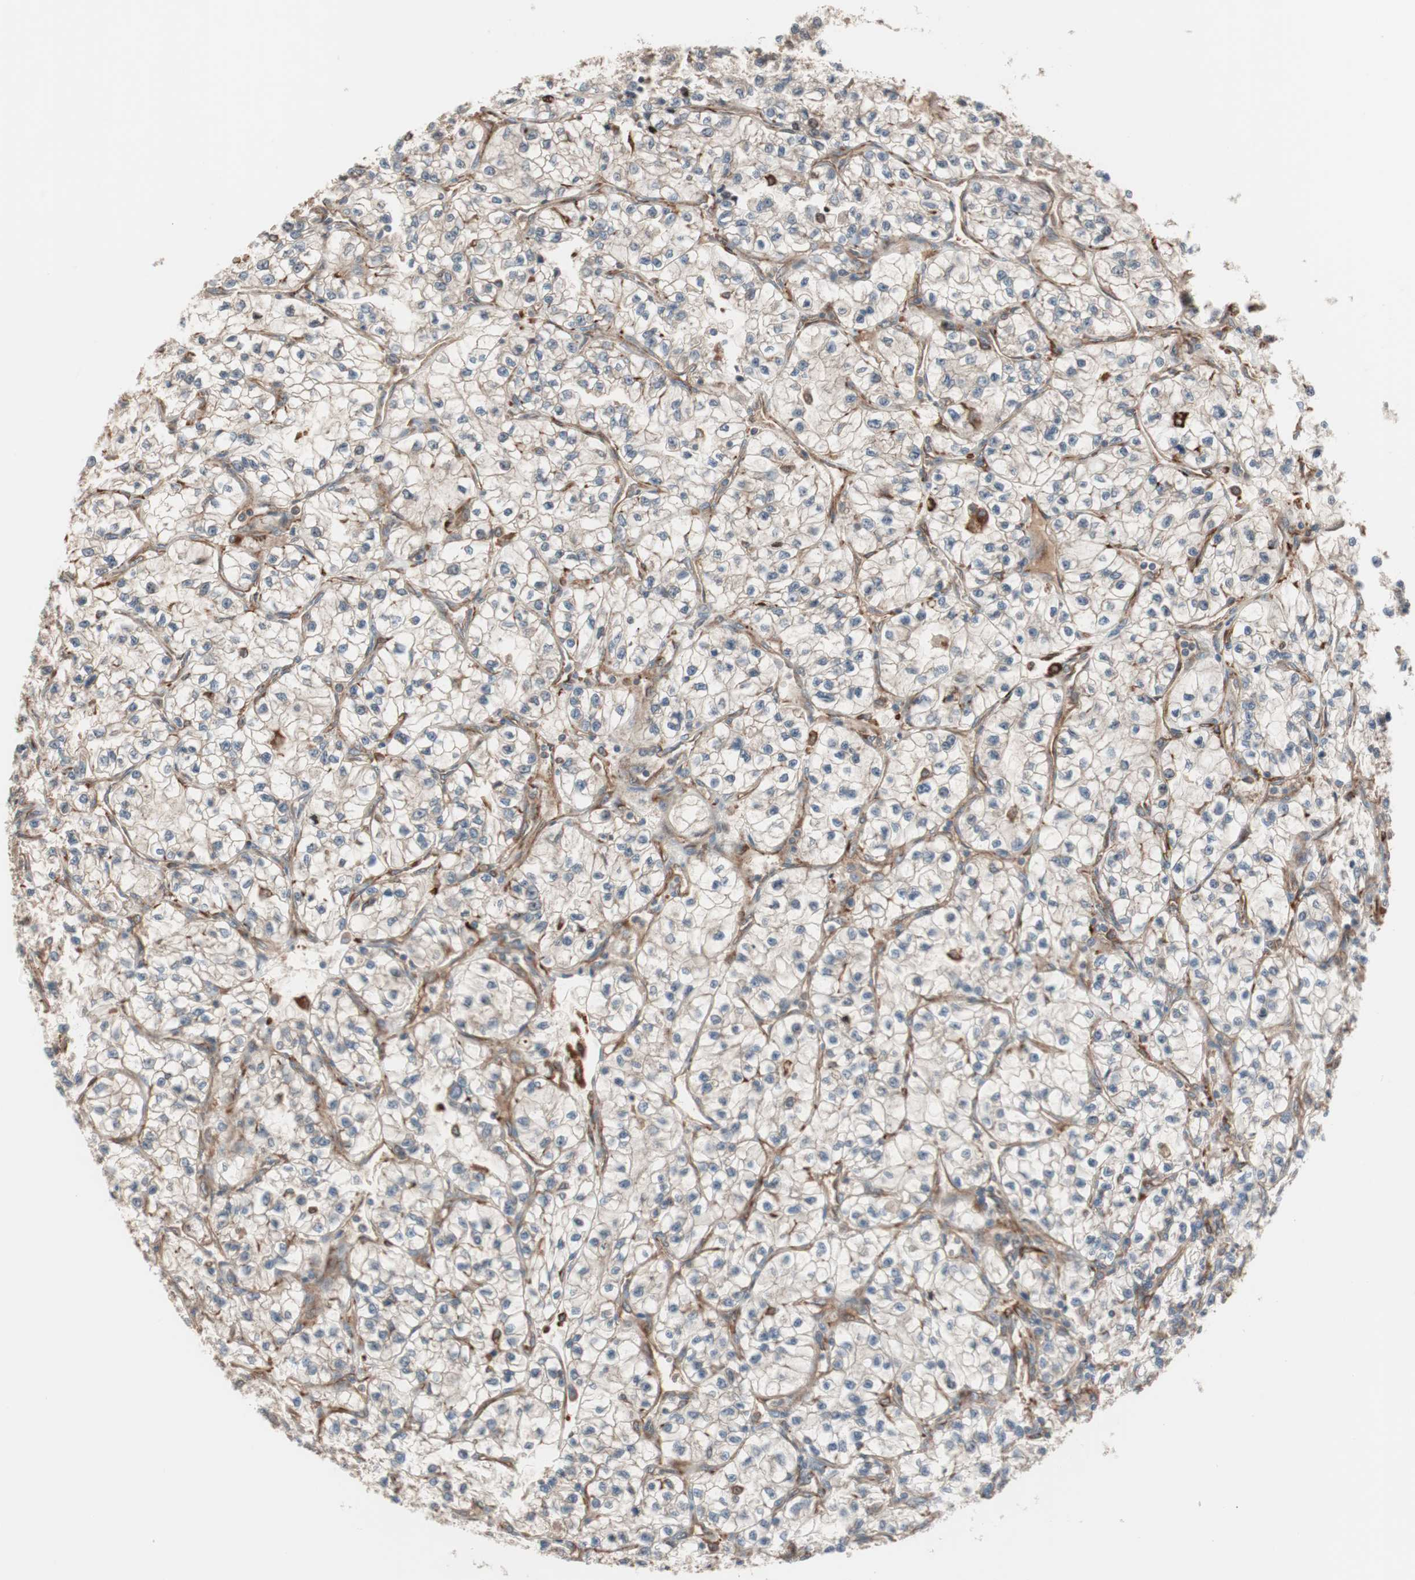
{"staining": {"intensity": "weak", "quantity": "25%-75%", "location": "cytoplasmic/membranous"}, "tissue": "renal cancer", "cell_type": "Tumor cells", "image_type": "cancer", "snomed": [{"axis": "morphology", "description": "Adenocarcinoma, NOS"}, {"axis": "topography", "description": "Kidney"}], "caption": "Weak cytoplasmic/membranous positivity for a protein is identified in approximately 25%-75% of tumor cells of renal cancer (adenocarcinoma) using immunohistochemistry (IHC).", "gene": "STAB1", "patient": {"sex": "female", "age": 57}}